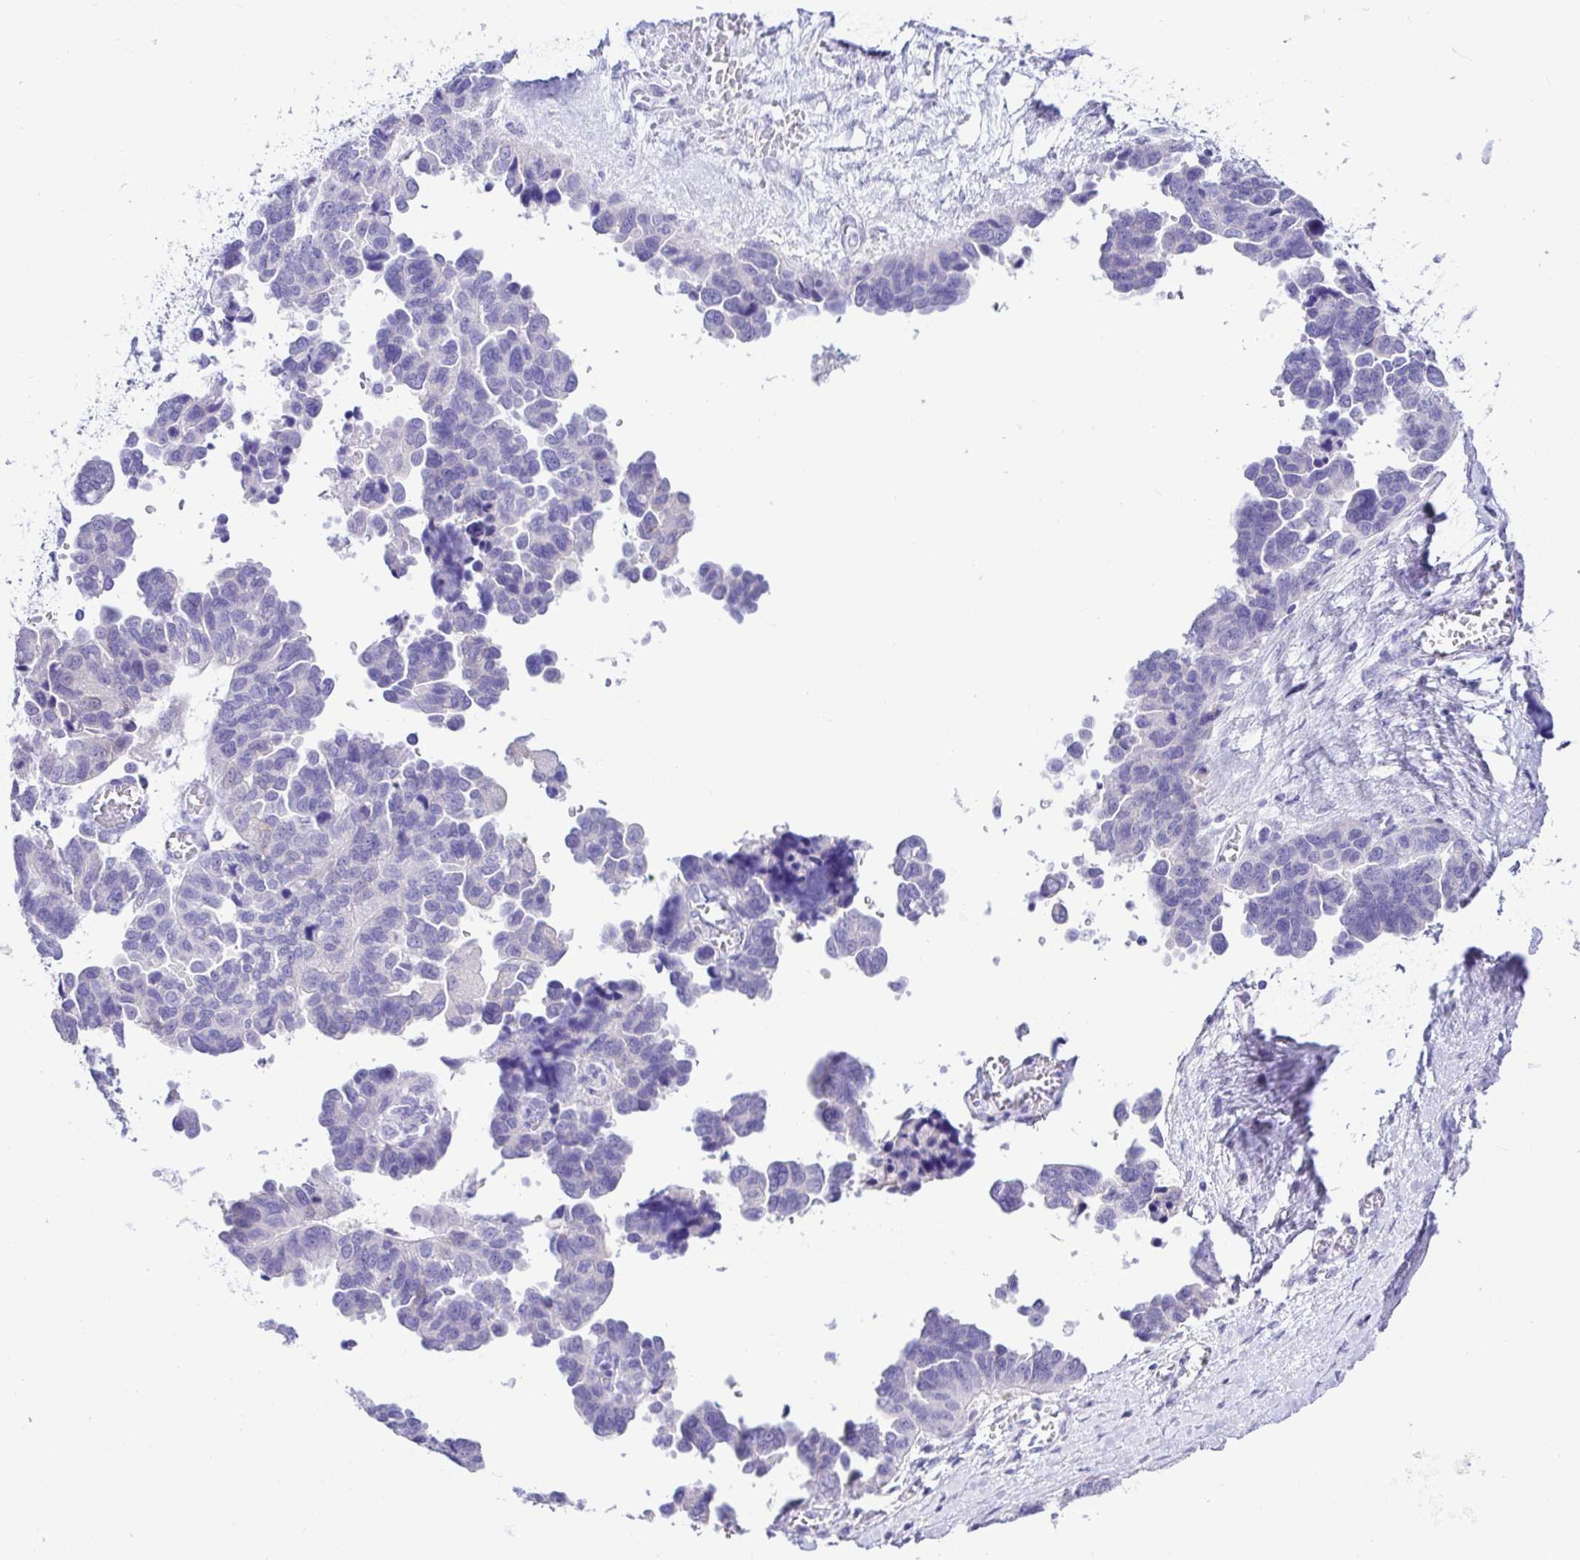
{"staining": {"intensity": "negative", "quantity": "none", "location": "none"}, "tissue": "ovarian cancer", "cell_type": "Tumor cells", "image_type": "cancer", "snomed": [{"axis": "morphology", "description": "Cystadenocarcinoma, serous, NOS"}, {"axis": "topography", "description": "Ovary"}], "caption": "High magnification brightfield microscopy of ovarian serous cystadenocarcinoma stained with DAB (brown) and counterstained with hematoxylin (blue): tumor cells show no significant staining. The staining was performed using DAB to visualize the protein expression in brown, while the nuclei were stained in blue with hematoxylin (Magnification: 20x).", "gene": "BACE2", "patient": {"sex": "female", "age": 64}}